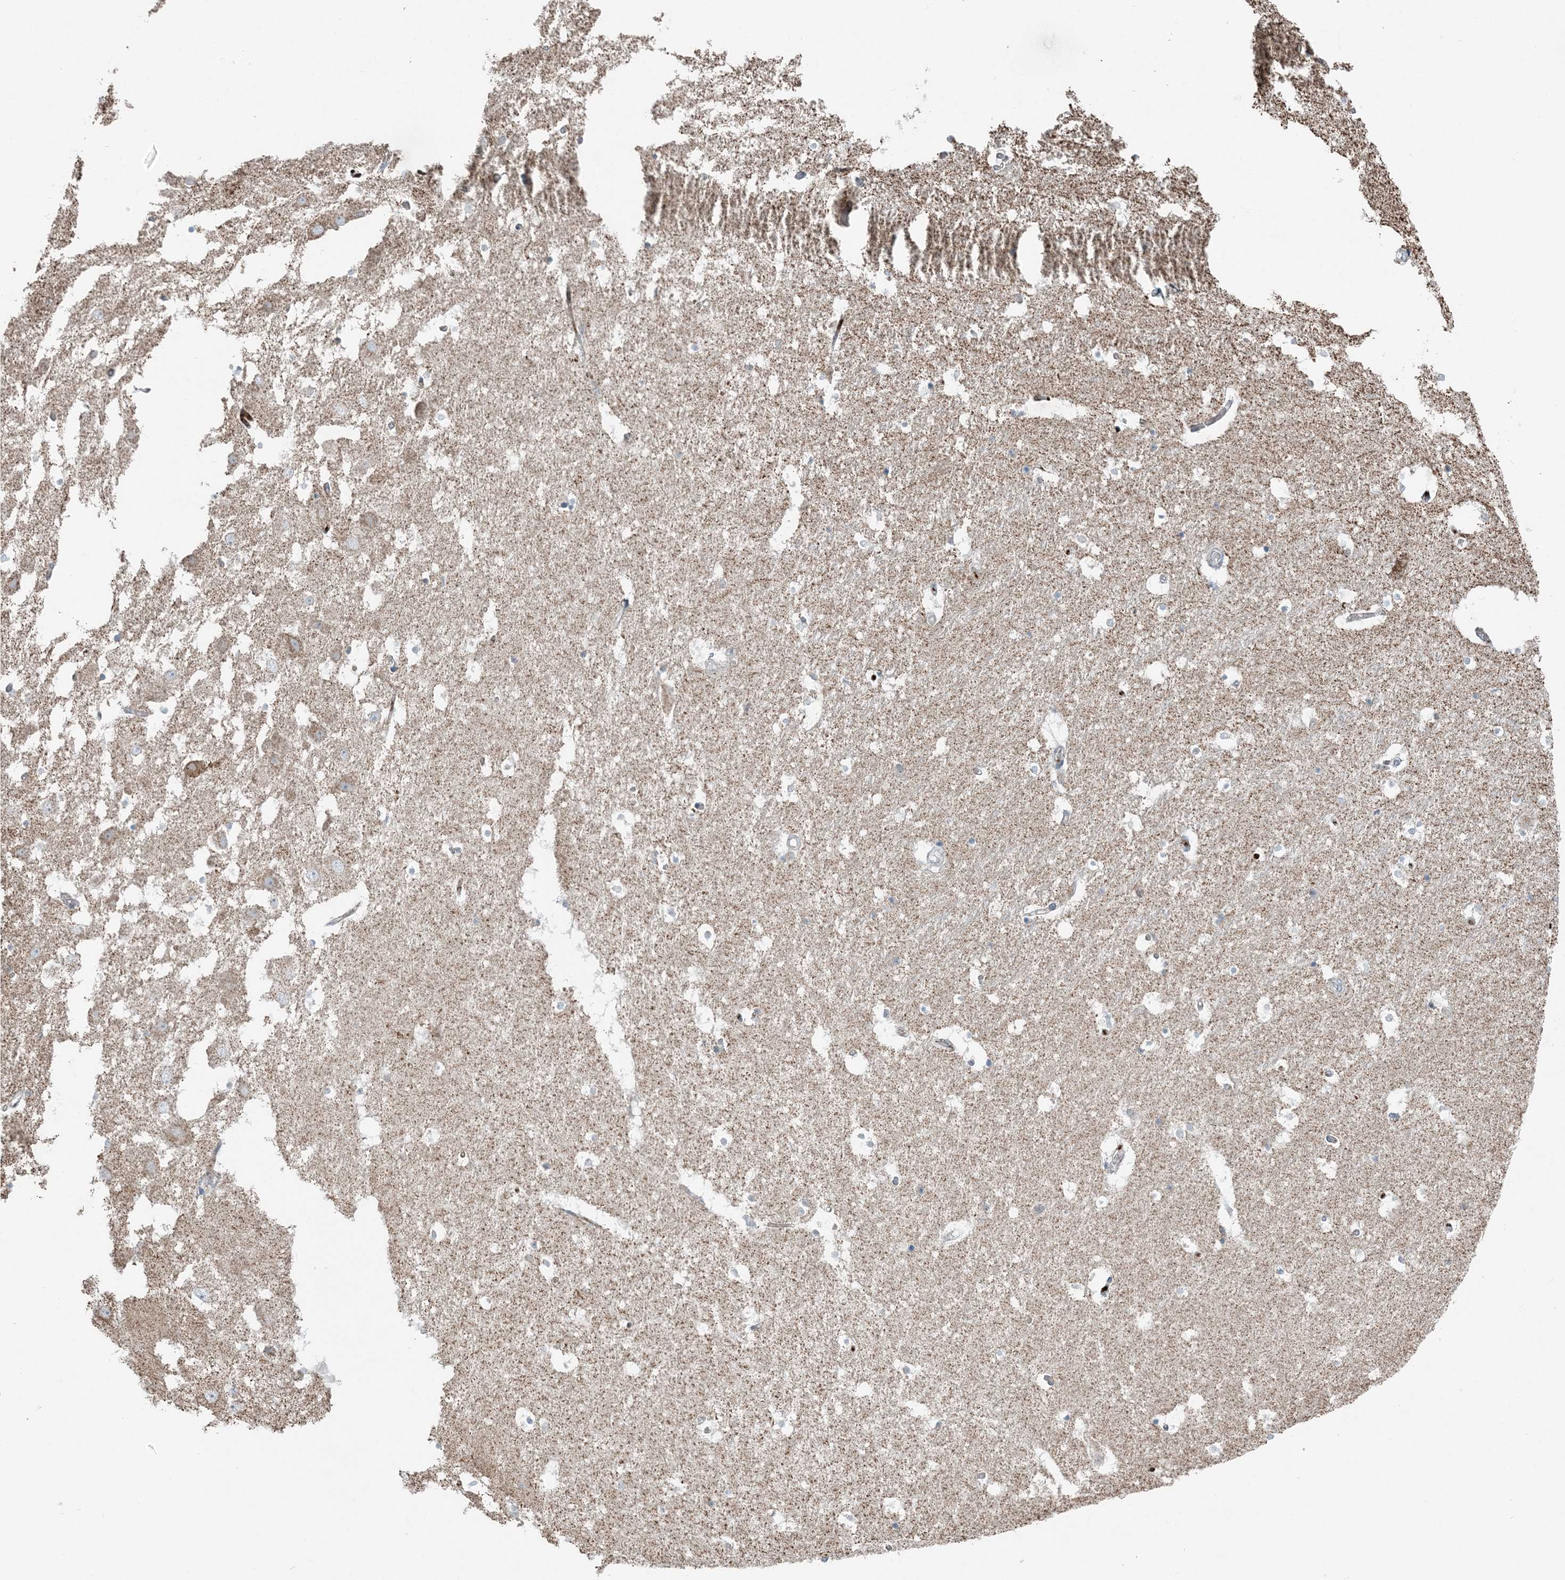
{"staining": {"intensity": "negative", "quantity": "none", "location": "none"}, "tissue": "hippocampus", "cell_type": "Glial cells", "image_type": "normal", "snomed": [{"axis": "morphology", "description": "Normal tissue, NOS"}, {"axis": "topography", "description": "Hippocampus"}], "caption": "Immunohistochemistry (IHC) of normal hippocampus displays no staining in glial cells. (DAB (3,3'-diaminobenzidine) immunohistochemistry (IHC), high magnification).", "gene": "SLC22A16", "patient": {"sex": "female", "age": 52}}